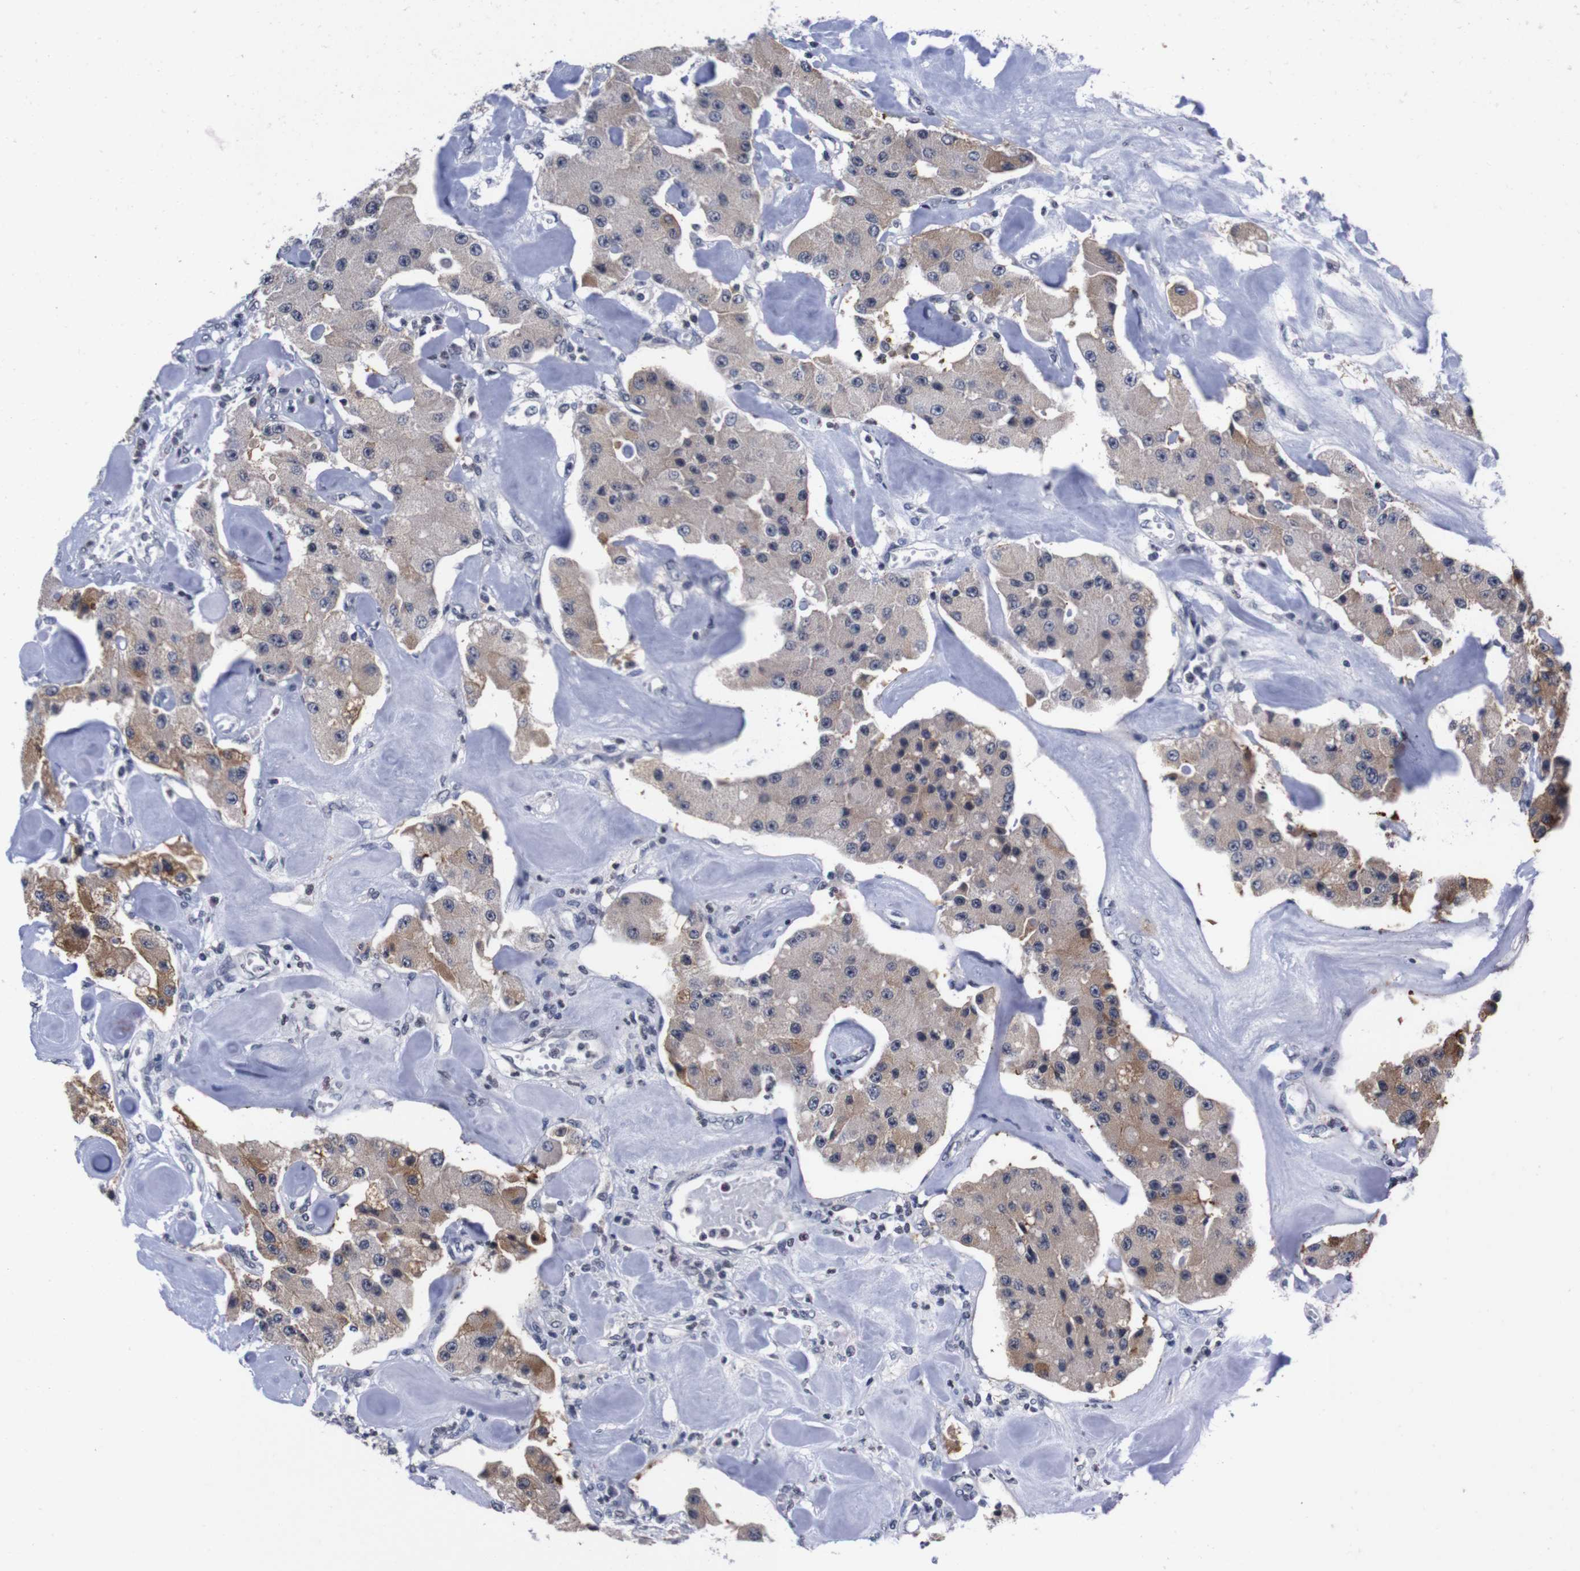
{"staining": {"intensity": "moderate", "quantity": ">75%", "location": "cytoplasmic/membranous"}, "tissue": "carcinoid", "cell_type": "Tumor cells", "image_type": "cancer", "snomed": [{"axis": "morphology", "description": "Carcinoid, malignant, NOS"}, {"axis": "topography", "description": "Pancreas"}], "caption": "Protein expression analysis of human carcinoid (malignant) reveals moderate cytoplasmic/membranous expression in approximately >75% of tumor cells.", "gene": "TNFRSF21", "patient": {"sex": "male", "age": 41}}